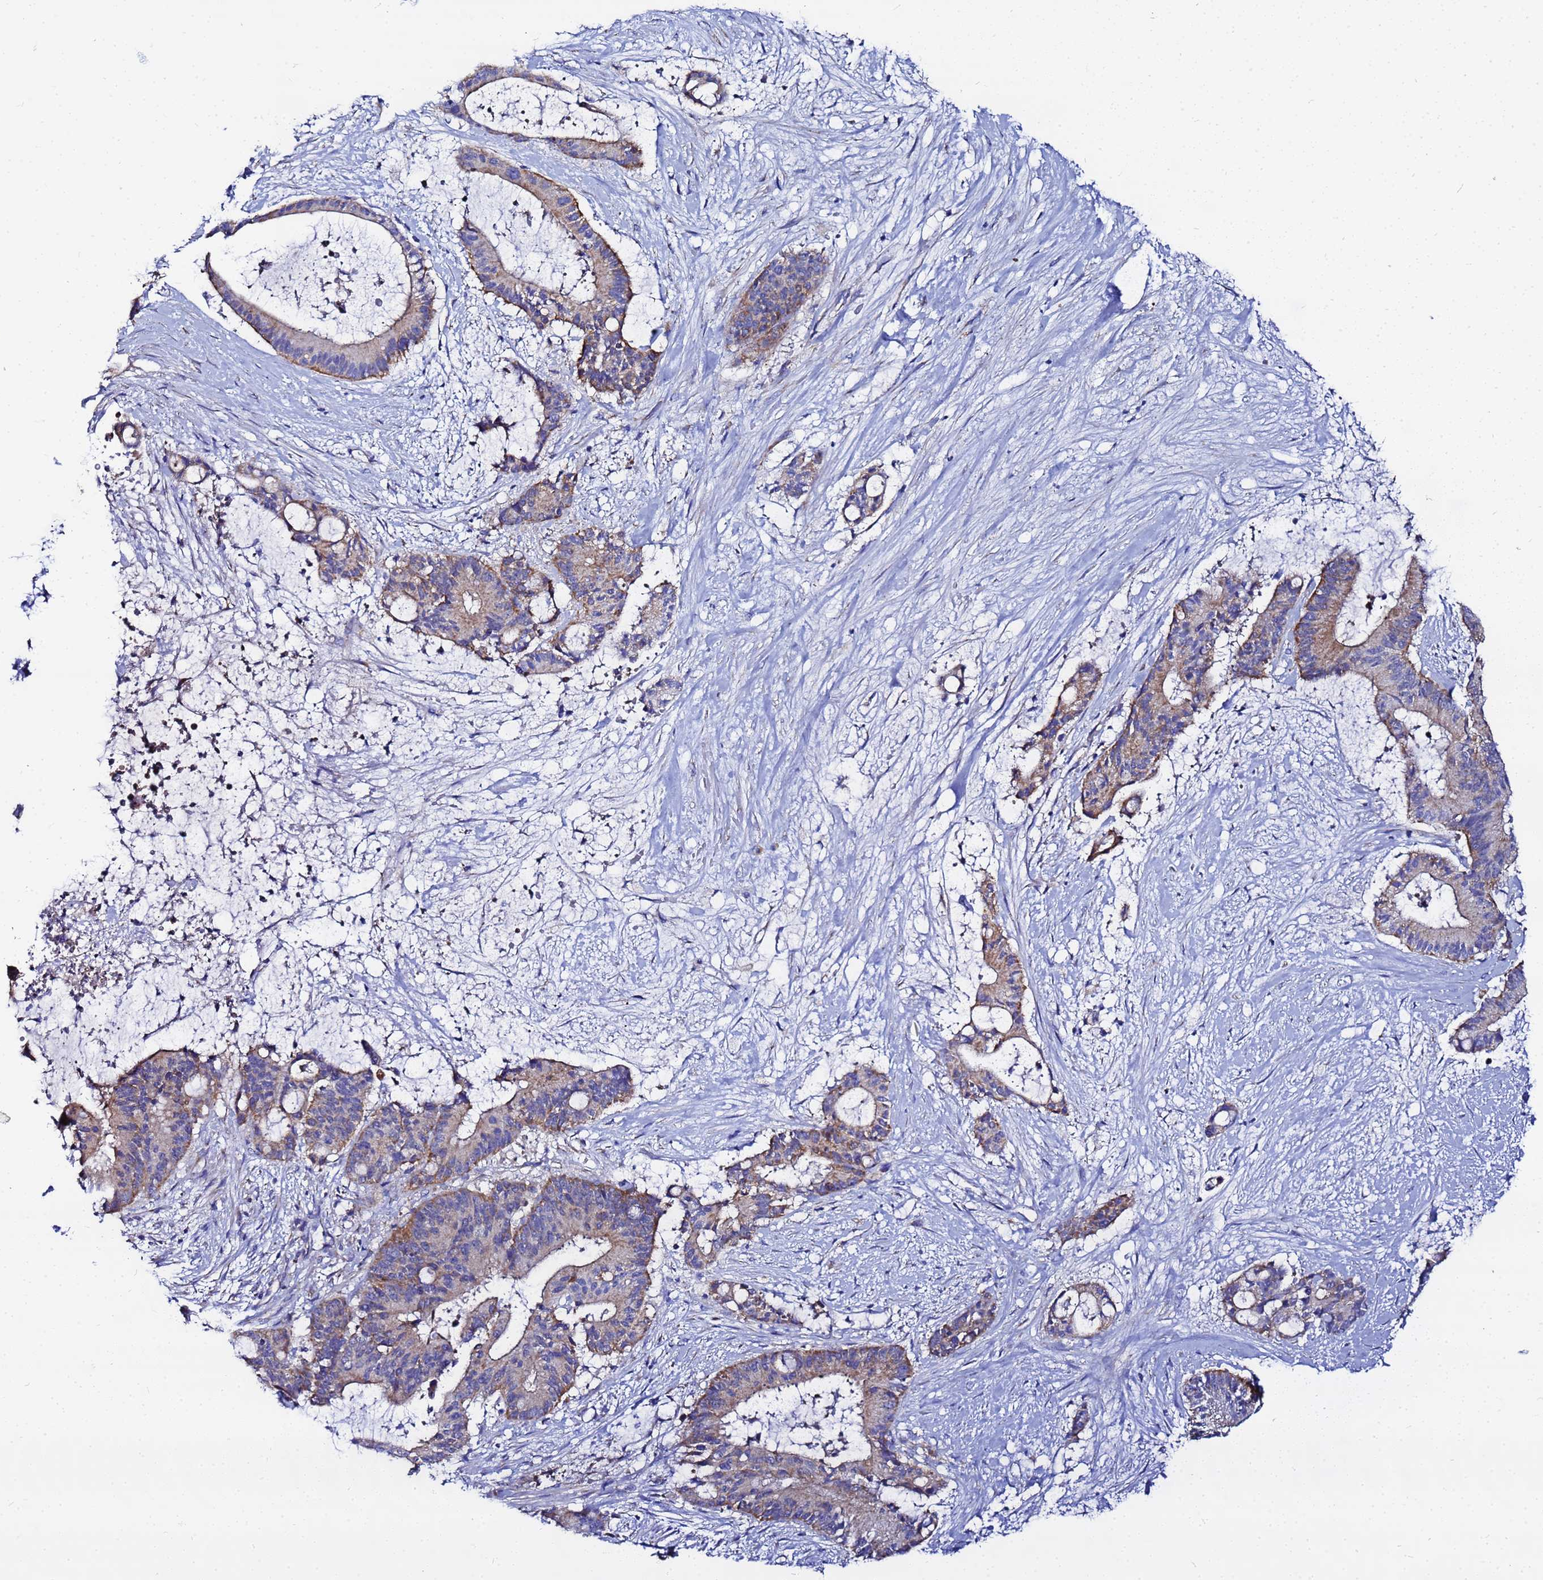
{"staining": {"intensity": "moderate", "quantity": "25%-75%", "location": "cytoplasmic/membranous"}, "tissue": "liver cancer", "cell_type": "Tumor cells", "image_type": "cancer", "snomed": [{"axis": "morphology", "description": "Normal tissue, NOS"}, {"axis": "morphology", "description": "Cholangiocarcinoma"}, {"axis": "topography", "description": "Liver"}, {"axis": "topography", "description": "Peripheral nerve tissue"}], "caption": "Immunohistochemistry micrograph of liver cholangiocarcinoma stained for a protein (brown), which displays medium levels of moderate cytoplasmic/membranous positivity in about 25%-75% of tumor cells.", "gene": "FAHD2A", "patient": {"sex": "female", "age": 73}}